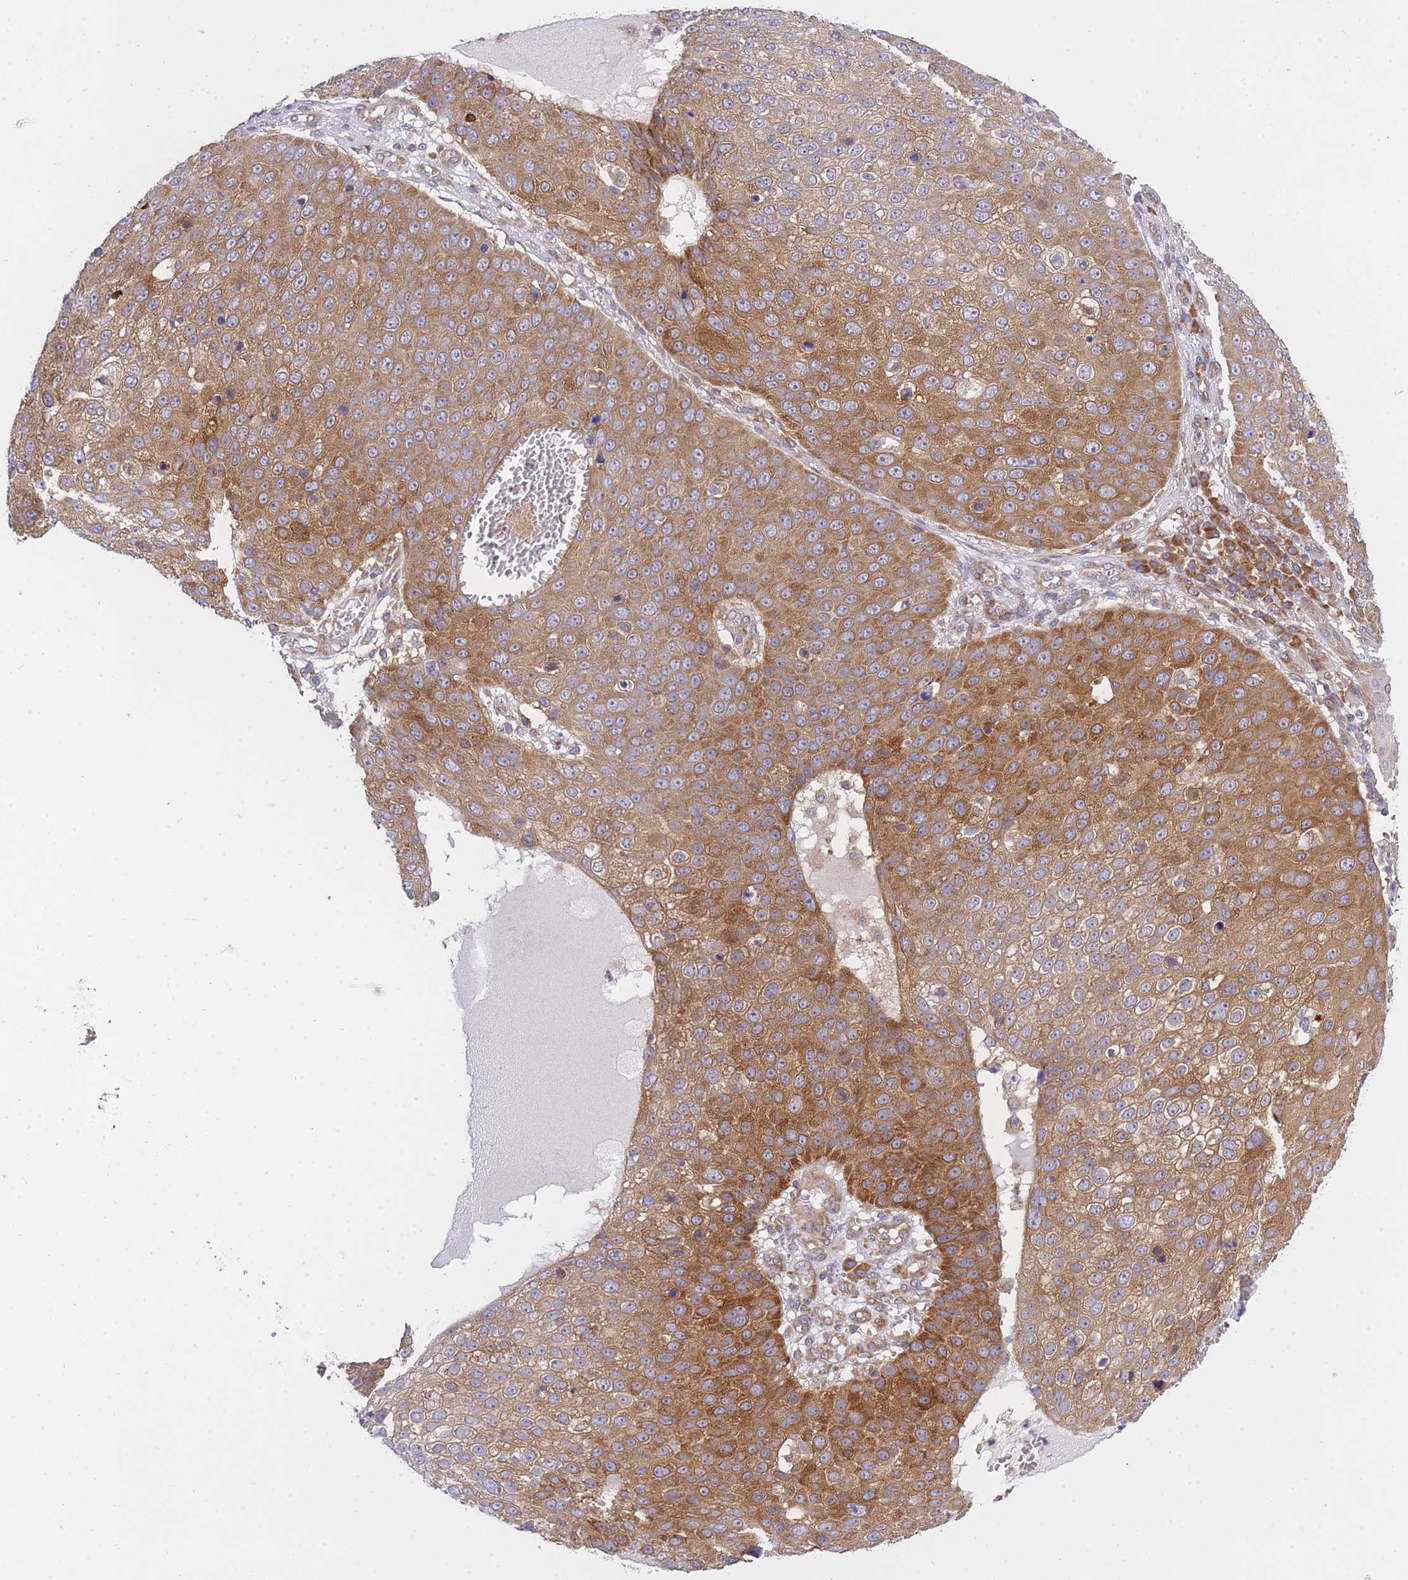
{"staining": {"intensity": "moderate", "quantity": ">75%", "location": "cytoplasmic/membranous"}, "tissue": "skin cancer", "cell_type": "Tumor cells", "image_type": "cancer", "snomed": [{"axis": "morphology", "description": "Squamous cell carcinoma, NOS"}, {"axis": "topography", "description": "Skin"}], "caption": "Immunohistochemistry (IHC) staining of squamous cell carcinoma (skin), which shows medium levels of moderate cytoplasmic/membranous positivity in approximately >75% of tumor cells indicating moderate cytoplasmic/membranous protein staining. The staining was performed using DAB (brown) for protein detection and nuclei were counterstained in hematoxylin (blue).", "gene": "EIF2B2", "patient": {"sex": "male", "age": 71}}